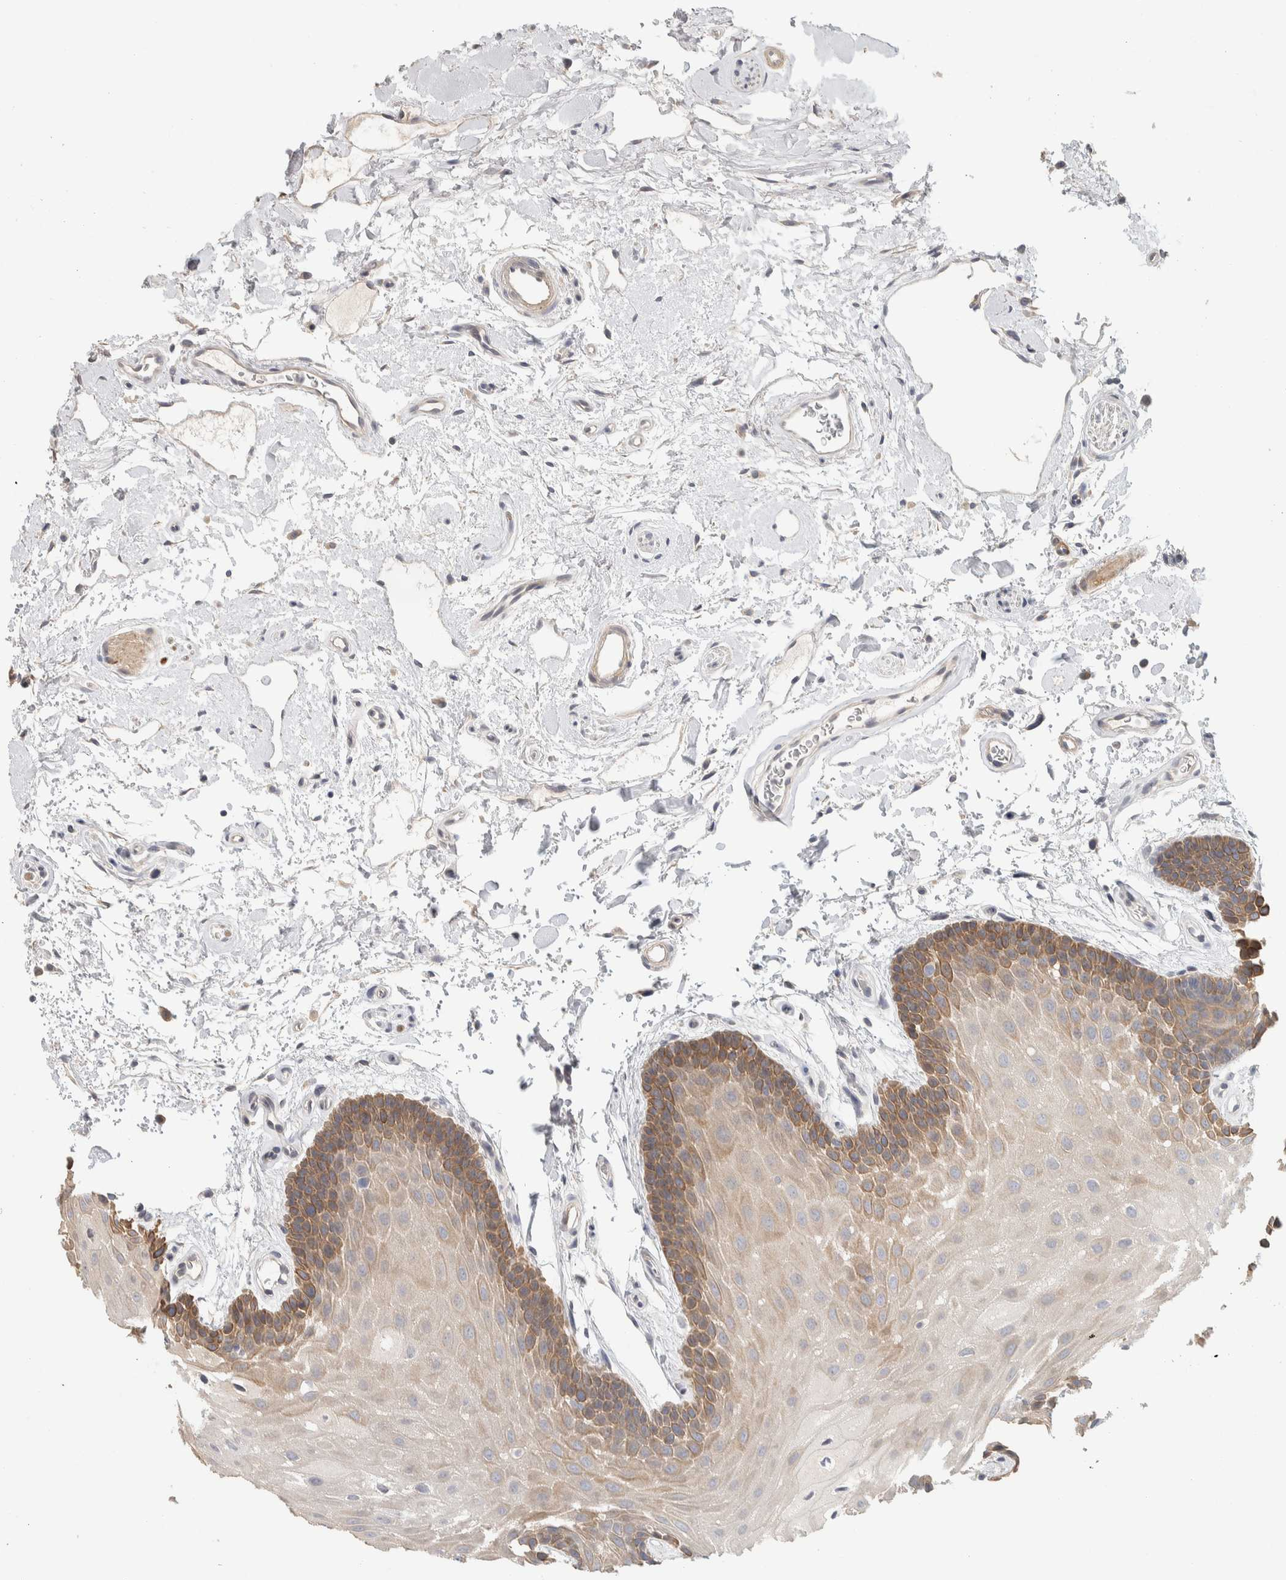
{"staining": {"intensity": "moderate", "quantity": ">75%", "location": "cytoplasmic/membranous"}, "tissue": "oral mucosa", "cell_type": "Squamous epithelial cells", "image_type": "normal", "snomed": [{"axis": "morphology", "description": "Normal tissue, NOS"}, {"axis": "topography", "description": "Oral tissue"}], "caption": "Protein analysis of unremarkable oral mucosa reveals moderate cytoplasmic/membranous expression in approximately >75% of squamous epithelial cells. (brown staining indicates protein expression, while blue staining denotes nuclei).", "gene": "DCXR", "patient": {"sex": "male", "age": 62}}